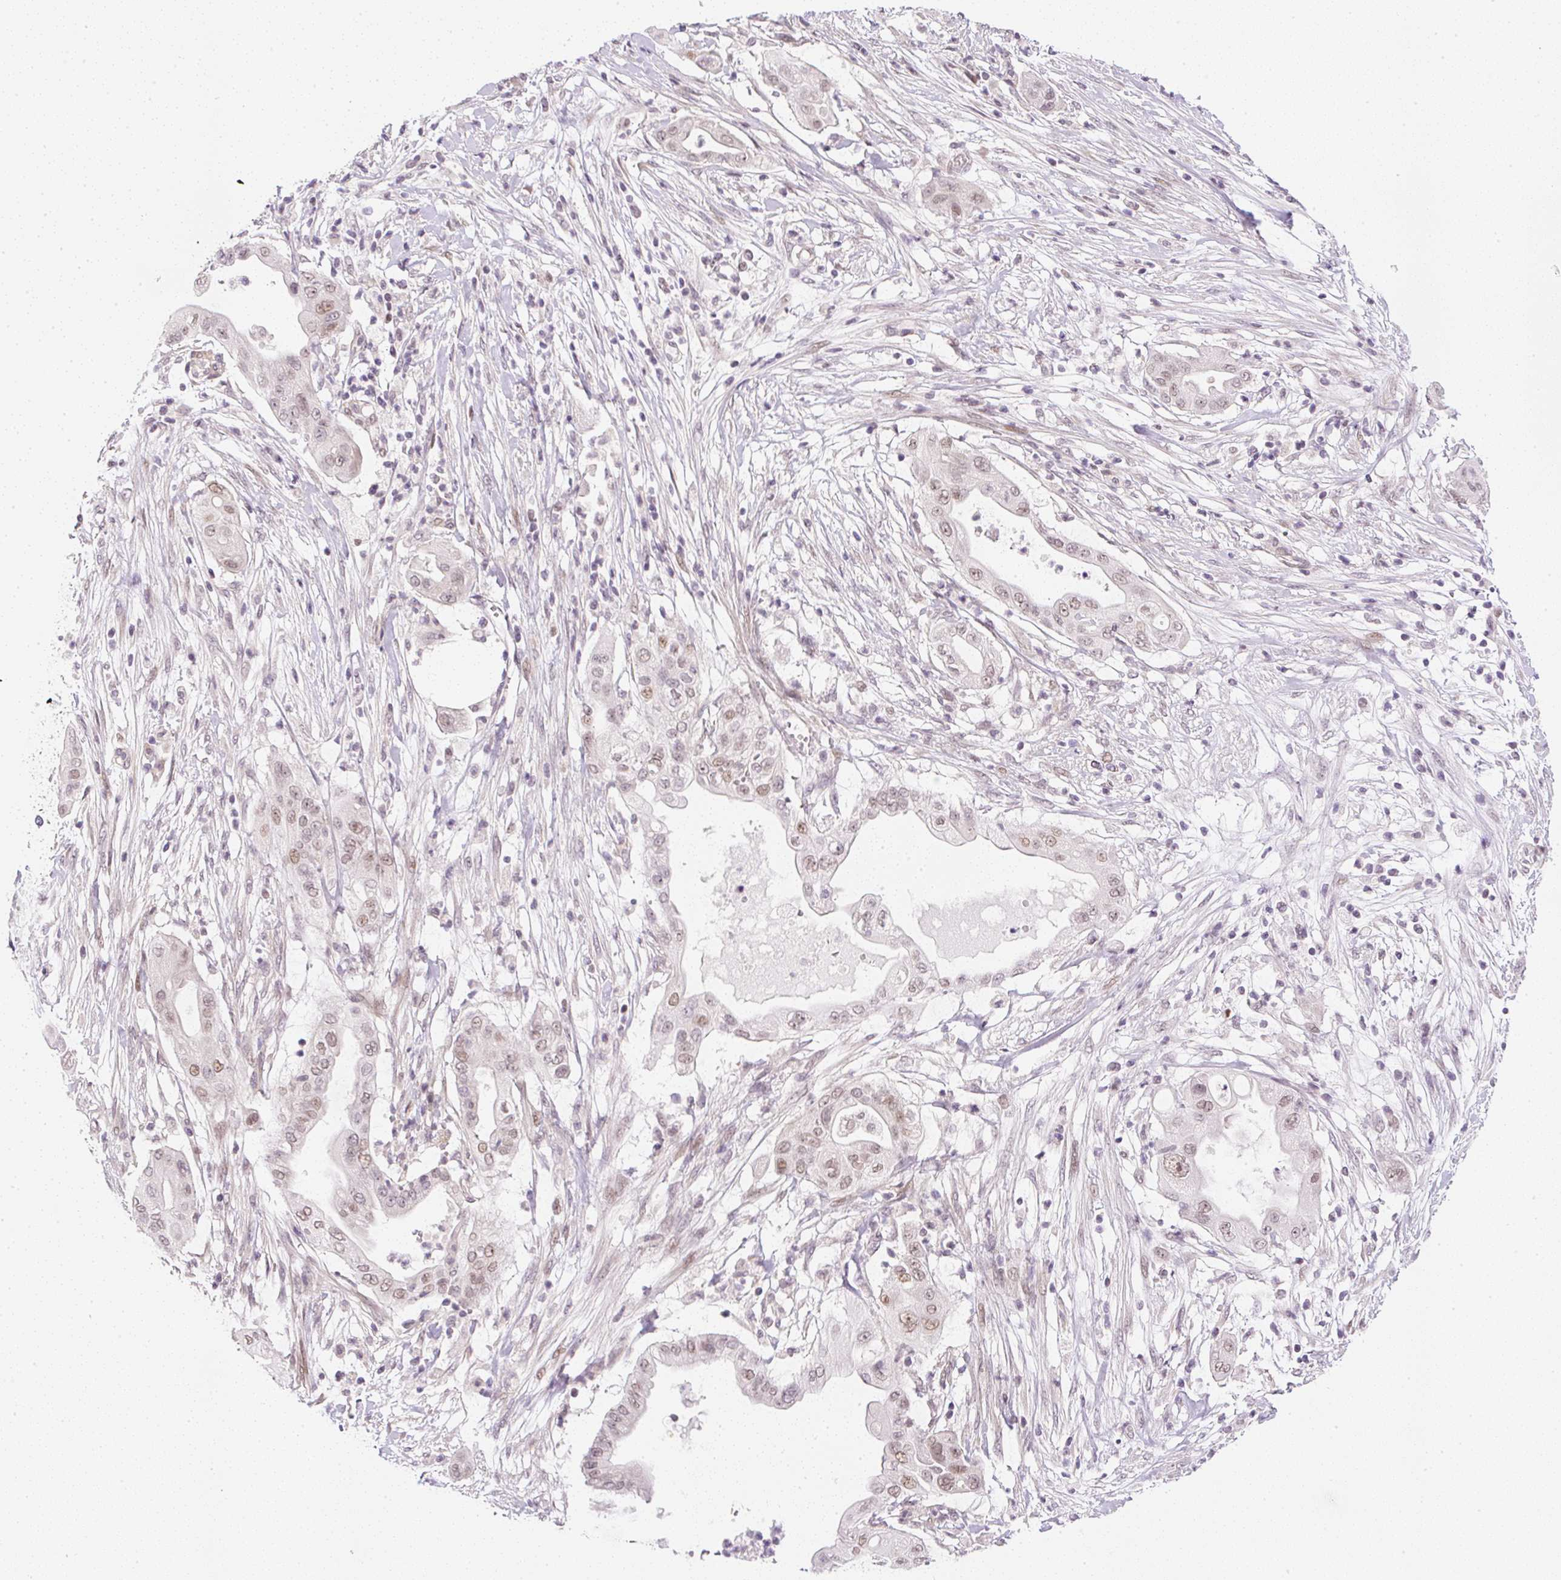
{"staining": {"intensity": "moderate", "quantity": ">75%", "location": "nuclear"}, "tissue": "pancreatic cancer", "cell_type": "Tumor cells", "image_type": "cancer", "snomed": [{"axis": "morphology", "description": "Adenocarcinoma, NOS"}, {"axis": "topography", "description": "Pancreas"}], "caption": "The micrograph reveals staining of adenocarcinoma (pancreatic), revealing moderate nuclear protein positivity (brown color) within tumor cells. (Stains: DAB (3,3'-diaminobenzidine) in brown, nuclei in blue, Microscopy: brightfield microscopy at high magnification).", "gene": "DPPA4", "patient": {"sex": "male", "age": 68}}